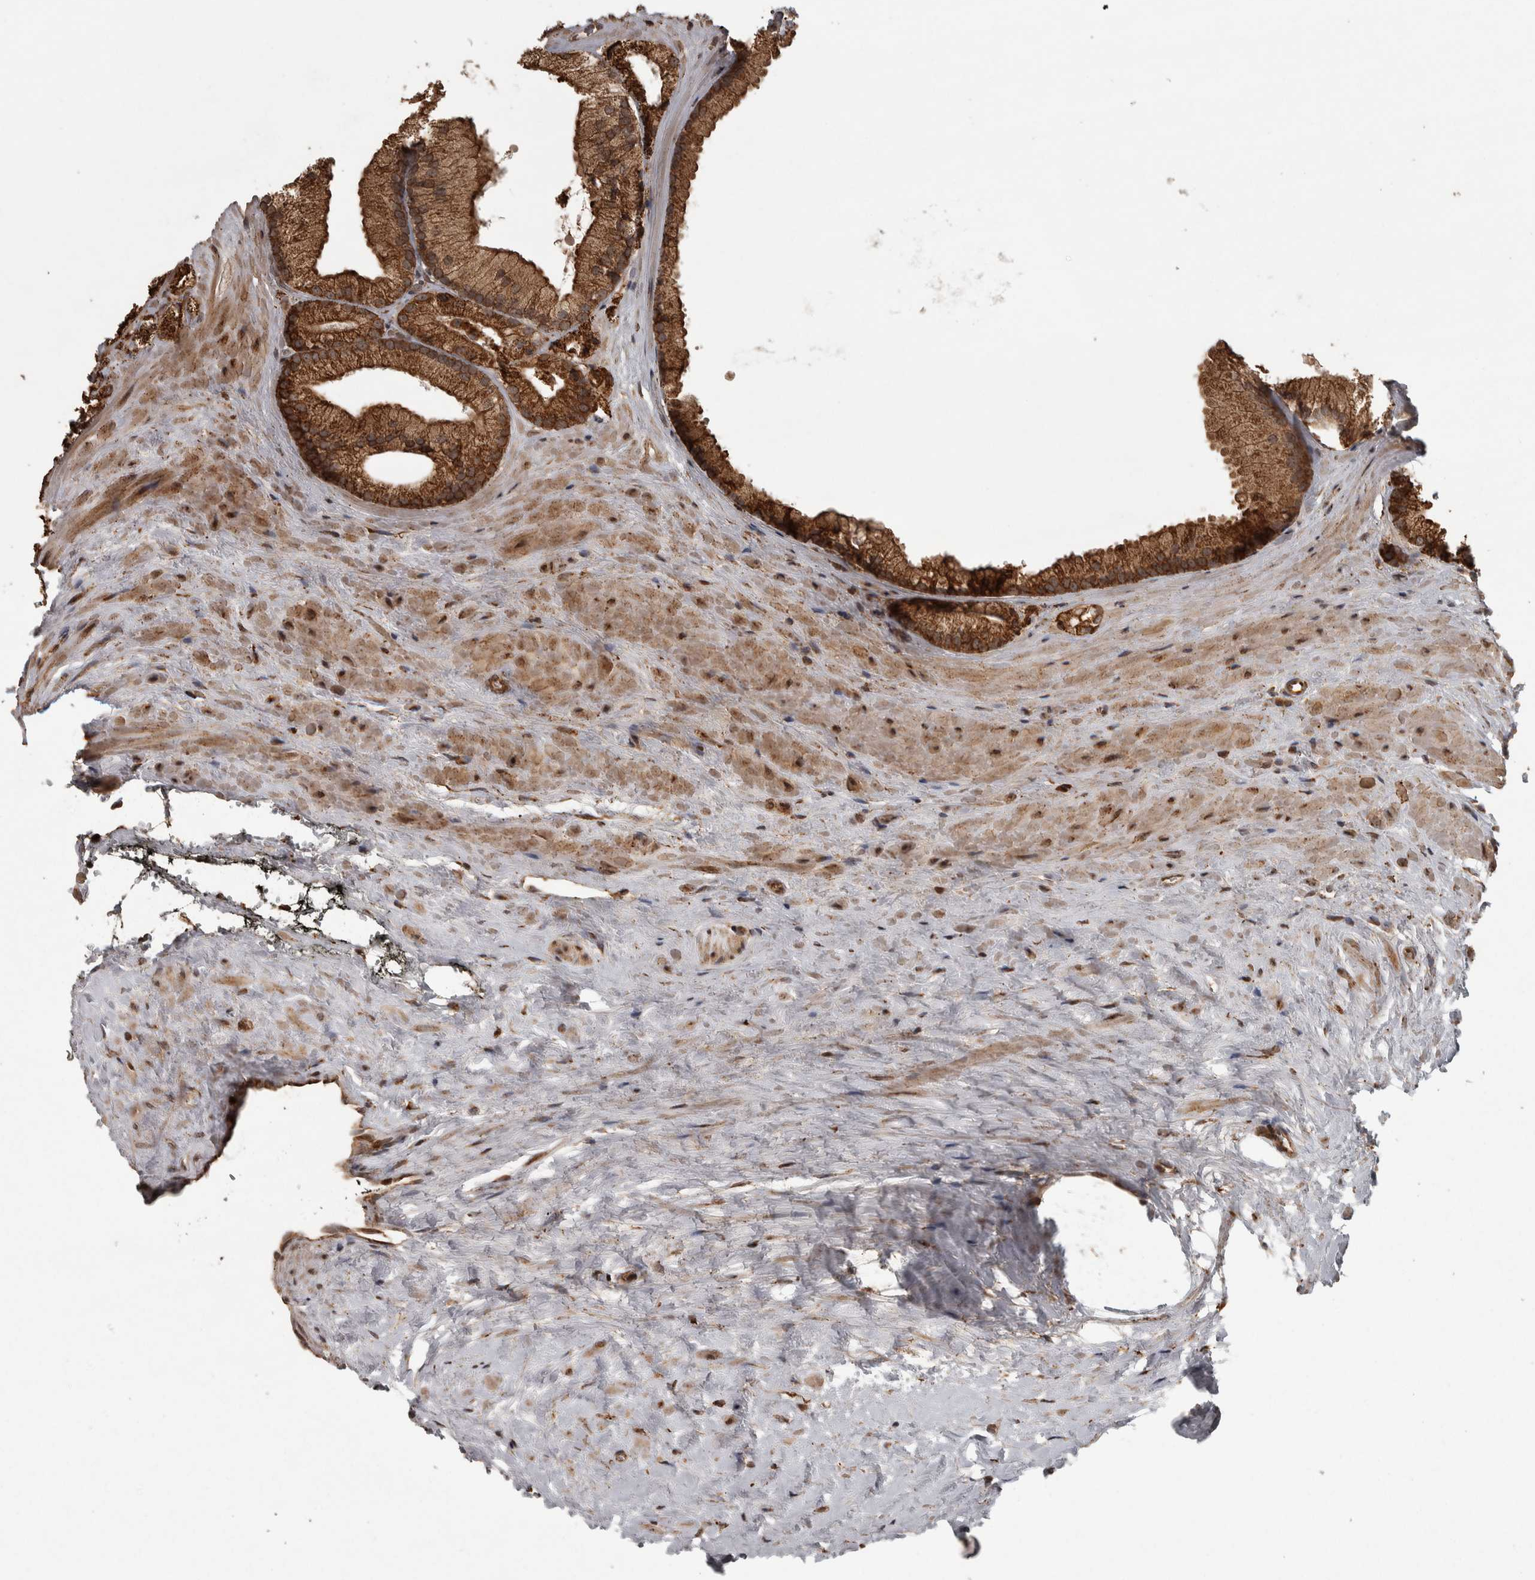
{"staining": {"intensity": "strong", "quantity": ">75%", "location": "cytoplasmic/membranous"}, "tissue": "prostate cancer", "cell_type": "Tumor cells", "image_type": "cancer", "snomed": [{"axis": "morphology", "description": "Adenocarcinoma, Low grade"}, {"axis": "topography", "description": "Prostate"}], "caption": "Immunohistochemistry photomicrograph of human prostate adenocarcinoma (low-grade) stained for a protein (brown), which reveals high levels of strong cytoplasmic/membranous positivity in about >75% of tumor cells.", "gene": "AGBL3", "patient": {"sex": "male", "age": 65}}